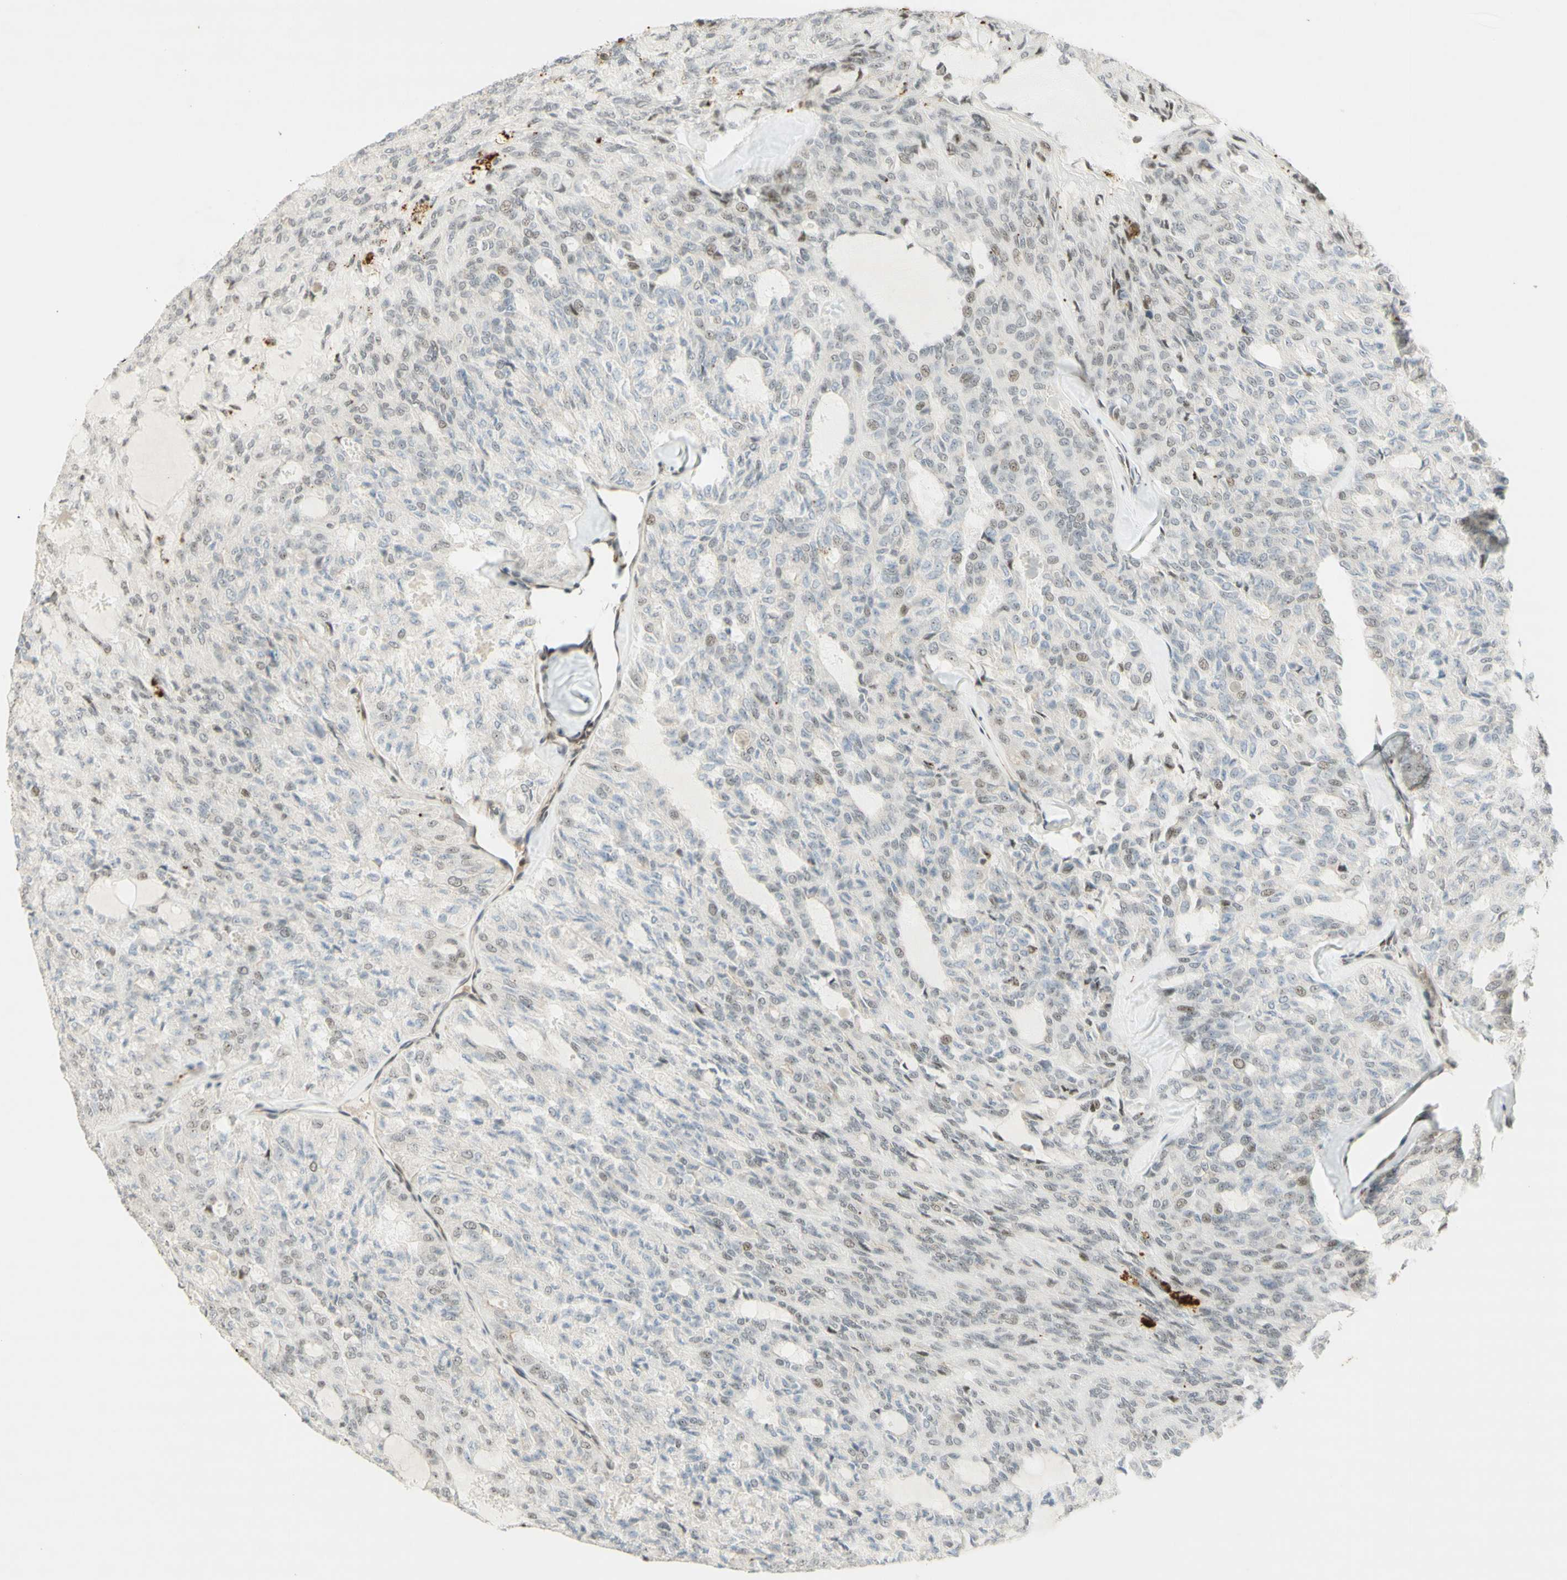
{"staining": {"intensity": "weak", "quantity": "25%-75%", "location": "nuclear"}, "tissue": "thyroid cancer", "cell_type": "Tumor cells", "image_type": "cancer", "snomed": [{"axis": "morphology", "description": "Follicular adenoma carcinoma, NOS"}, {"axis": "topography", "description": "Thyroid gland"}], "caption": "DAB (3,3'-diaminobenzidine) immunohistochemical staining of human thyroid cancer (follicular adenoma carcinoma) shows weak nuclear protein positivity in about 25%-75% of tumor cells.", "gene": "IRF1", "patient": {"sex": "male", "age": 75}}